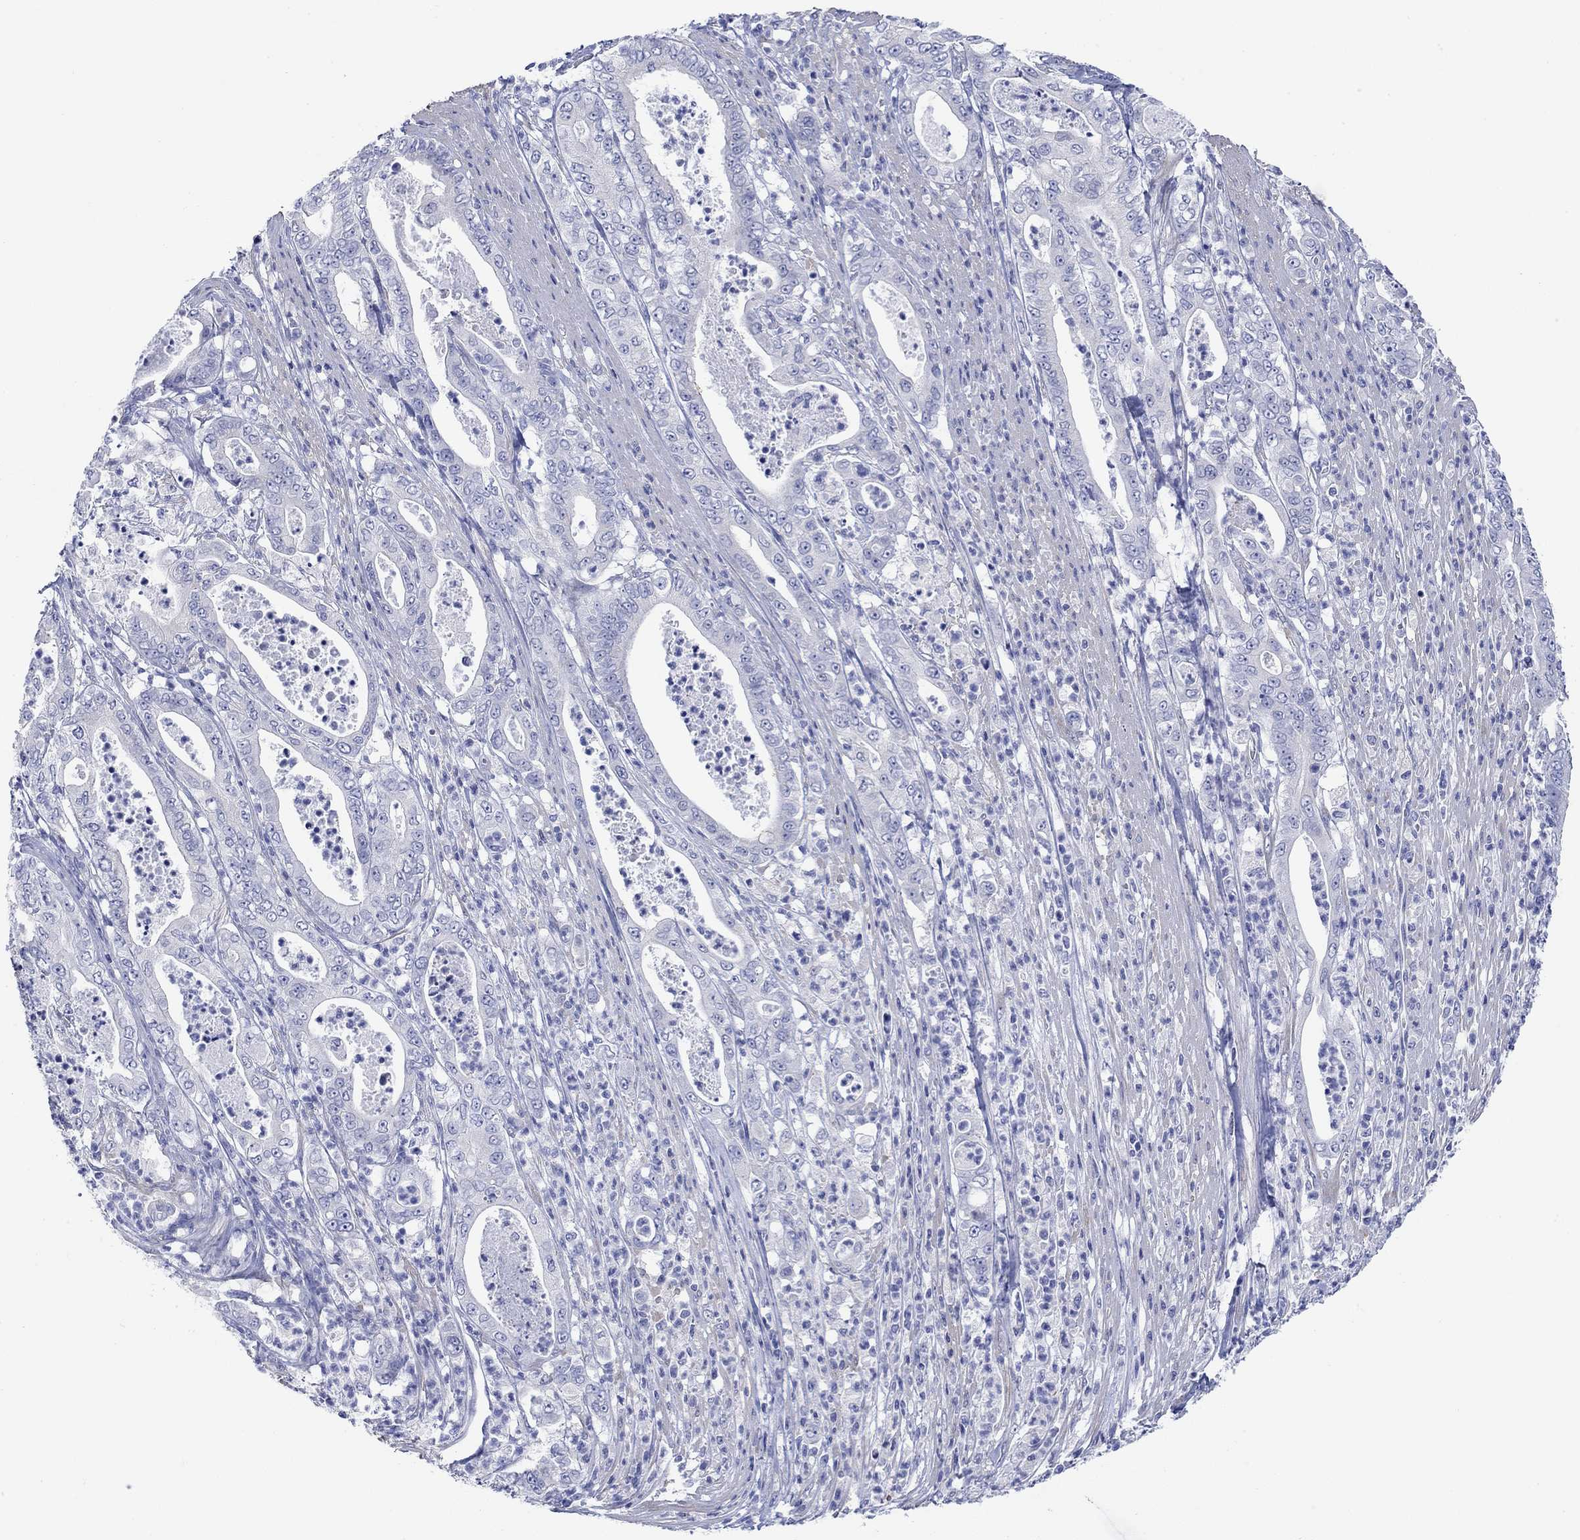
{"staining": {"intensity": "negative", "quantity": "none", "location": "none"}, "tissue": "pancreatic cancer", "cell_type": "Tumor cells", "image_type": "cancer", "snomed": [{"axis": "morphology", "description": "Adenocarcinoma, NOS"}, {"axis": "topography", "description": "Pancreas"}], "caption": "An image of adenocarcinoma (pancreatic) stained for a protein displays no brown staining in tumor cells.", "gene": "KRT222", "patient": {"sex": "male", "age": 71}}